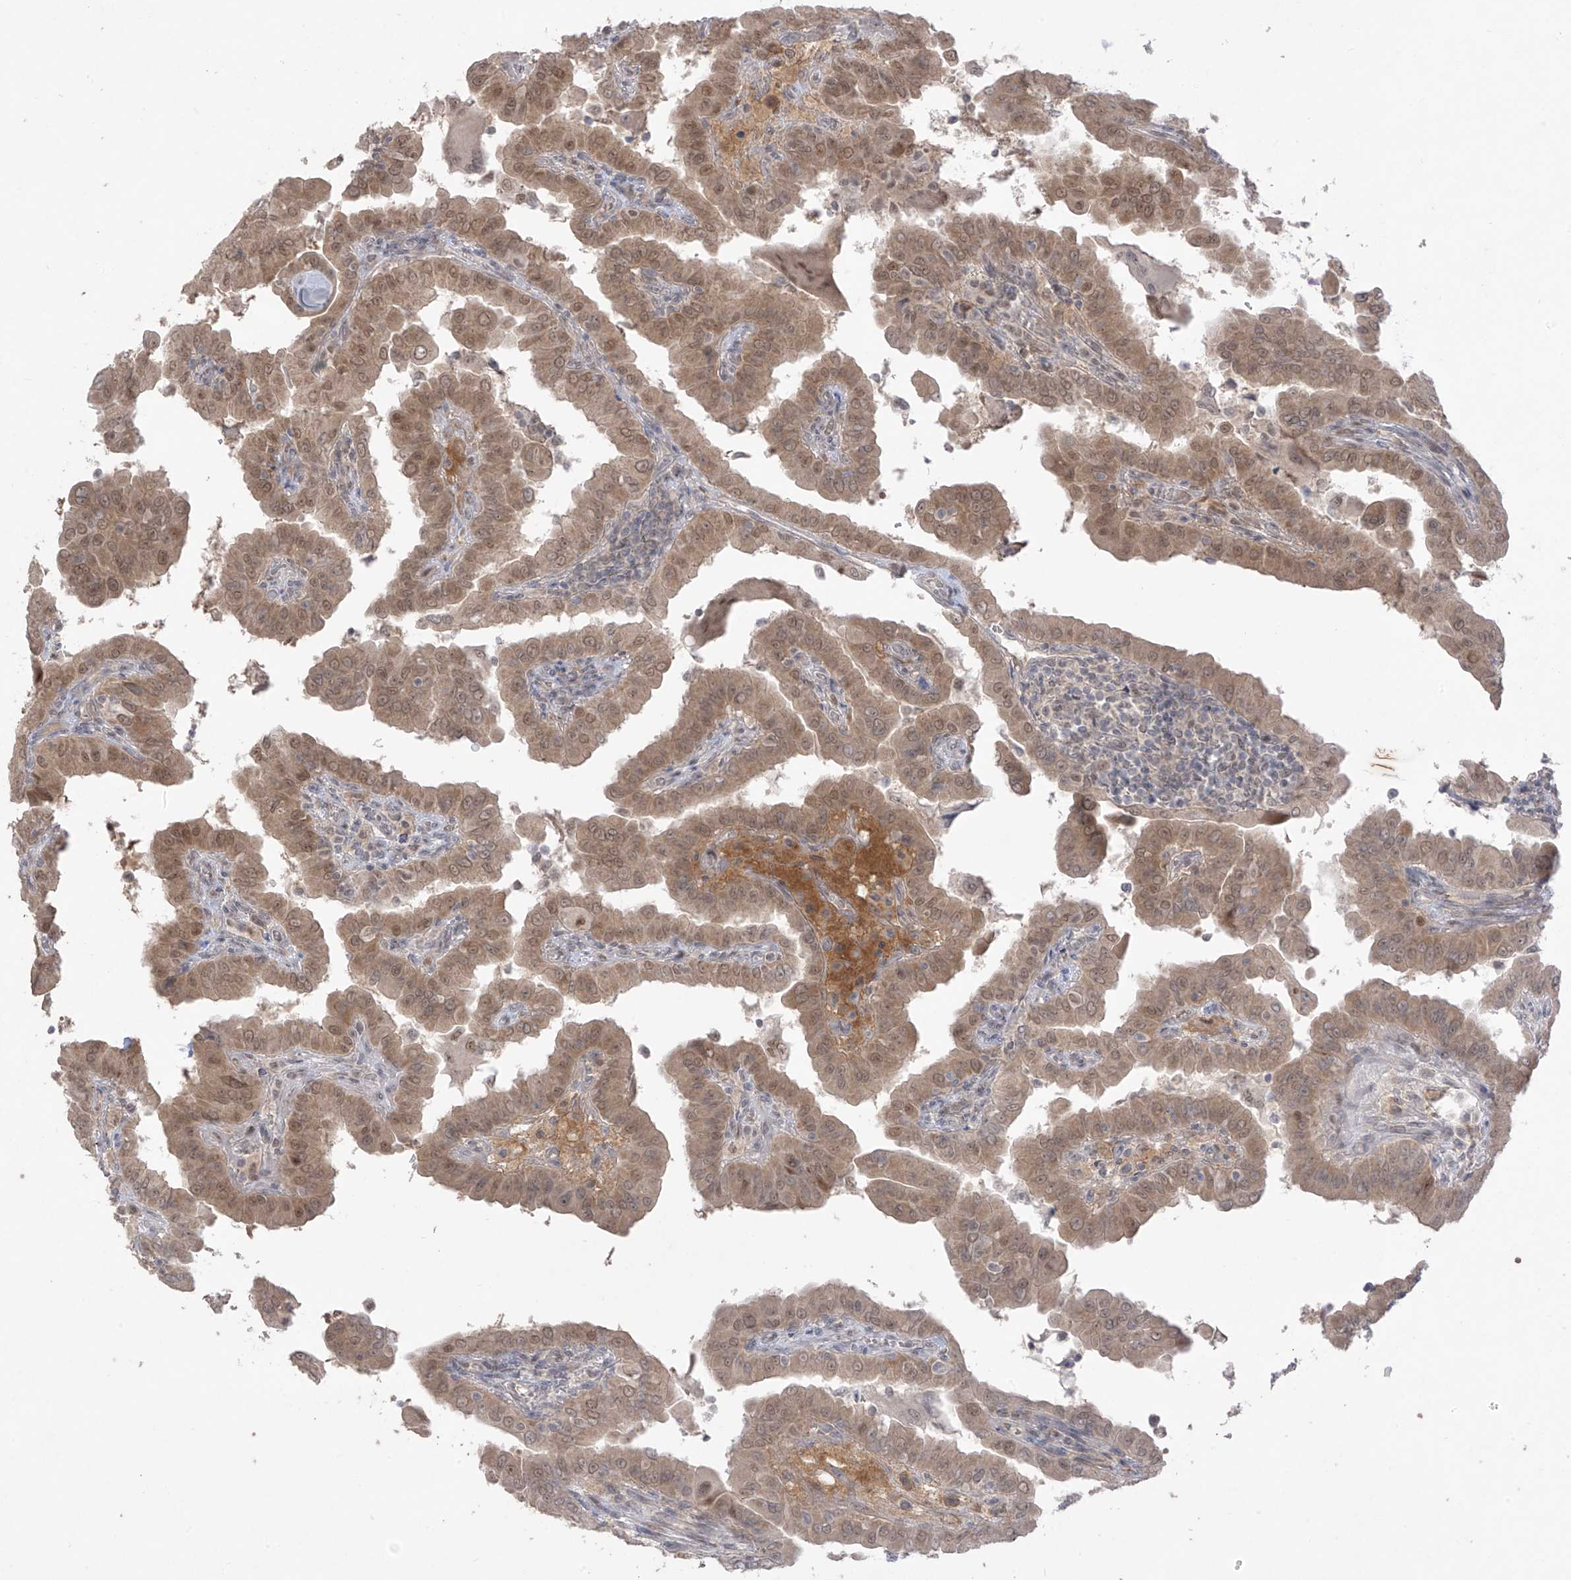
{"staining": {"intensity": "moderate", "quantity": ">75%", "location": "cytoplasmic/membranous,nuclear"}, "tissue": "thyroid cancer", "cell_type": "Tumor cells", "image_type": "cancer", "snomed": [{"axis": "morphology", "description": "Papillary adenocarcinoma, NOS"}, {"axis": "topography", "description": "Thyroid gland"}], "caption": "Immunohistochemistry (IHC) (DAB) staining of thyroid cancer shows moderate cytoplasmic/membranous and nuclear protein staining in approximately >75% of tumor cells.", "gene": "OGT", "patient": {"sex": "male", "age": 33}}